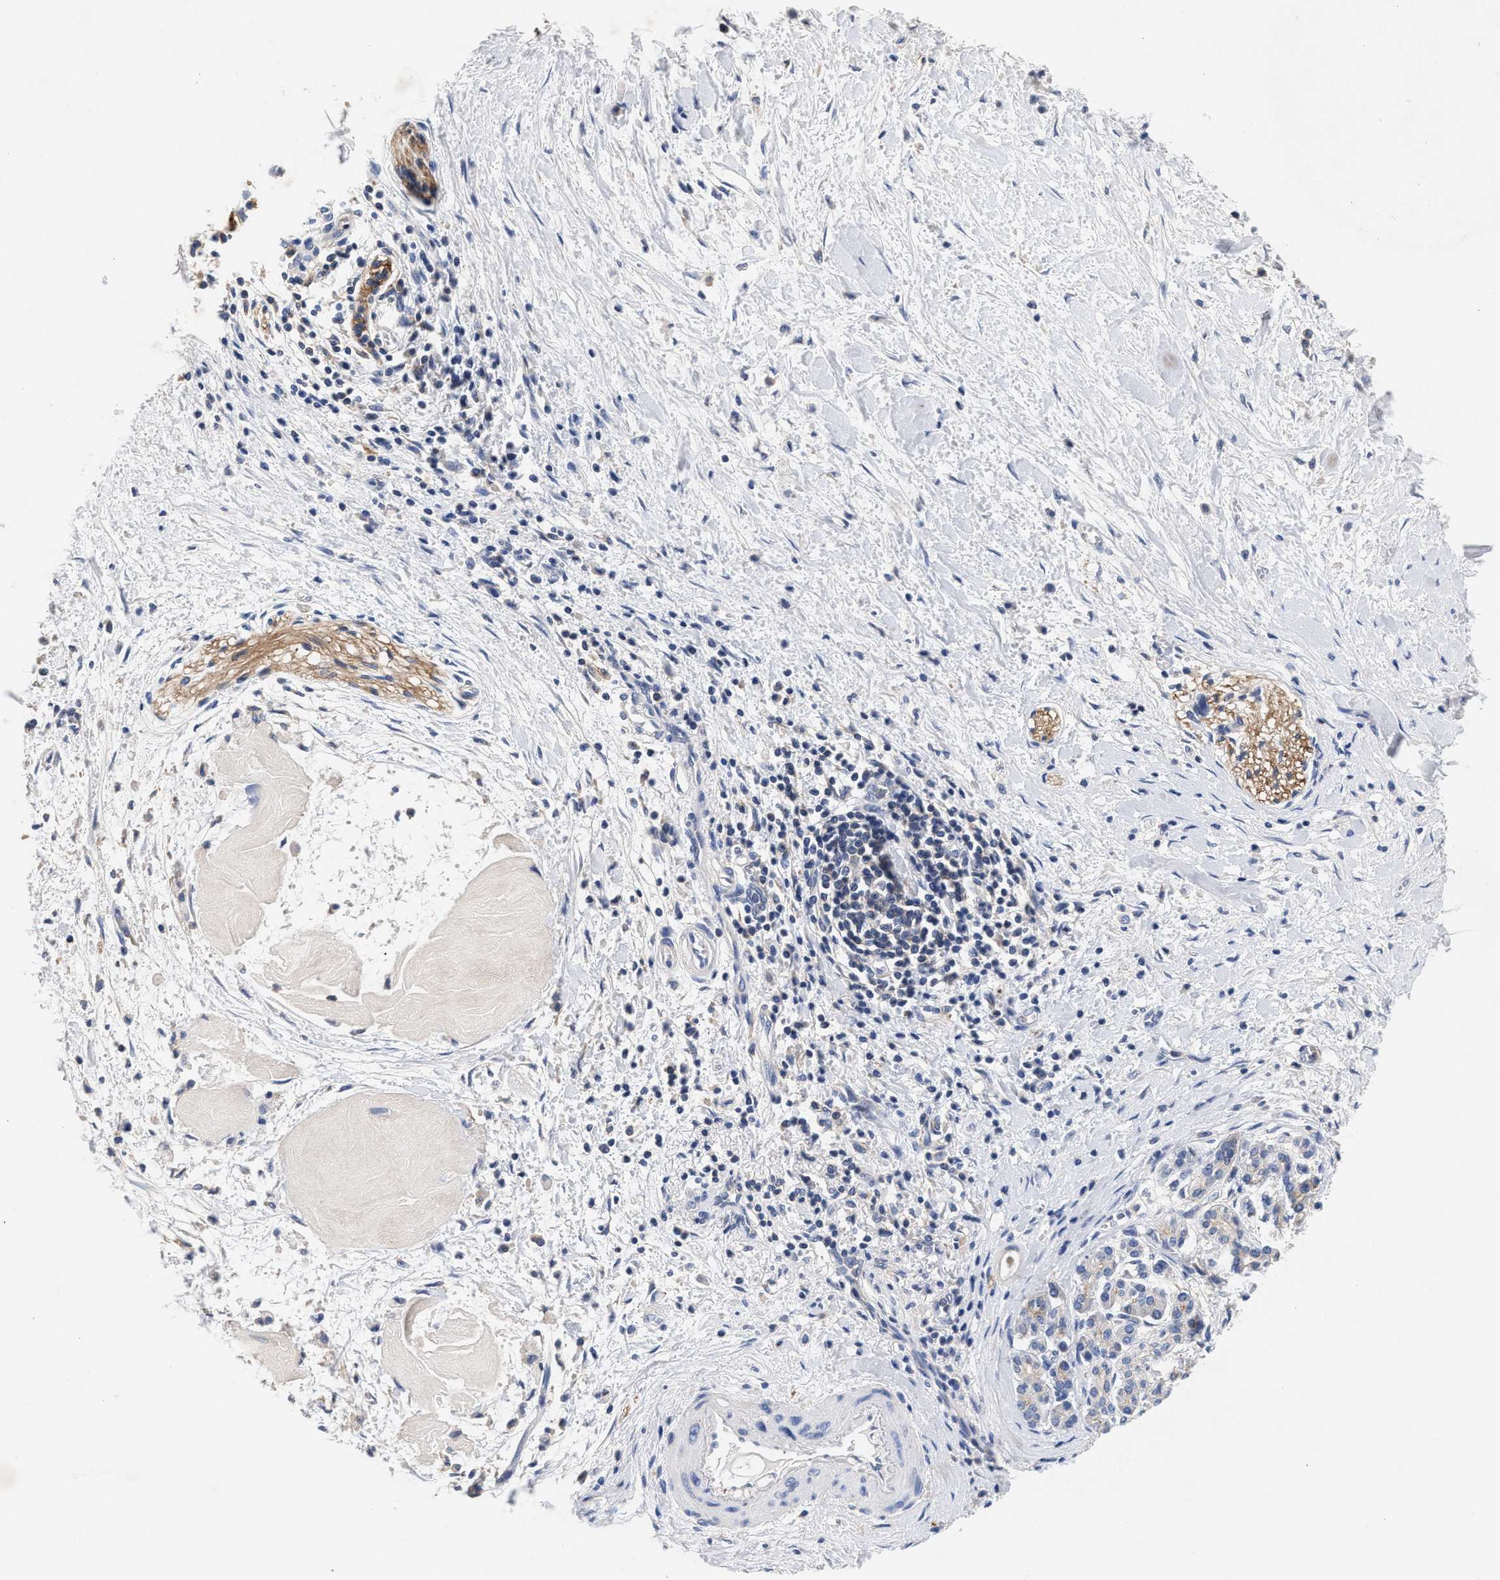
{"staining": {"intensity": "negative", "quantity": "none", "location": "none"}, "tissue": "pancreatic cancer", "cell_type": "Tumor cells", "image_type": "cancer", "snomed": [{"axis": "morphology", "description": "Adenocarcinoma, NOS"}, {"axis": "topography", "description": "Pancreas"}], "caption": "Immunohistochemistry image of neoplastic tissue: adenocarcinoma (pancreatic) stained with DAB reveals no significant protein staining in tumor cells.", "gene": "GNAI3", "patient": {"sex": "male", "age": 55}}